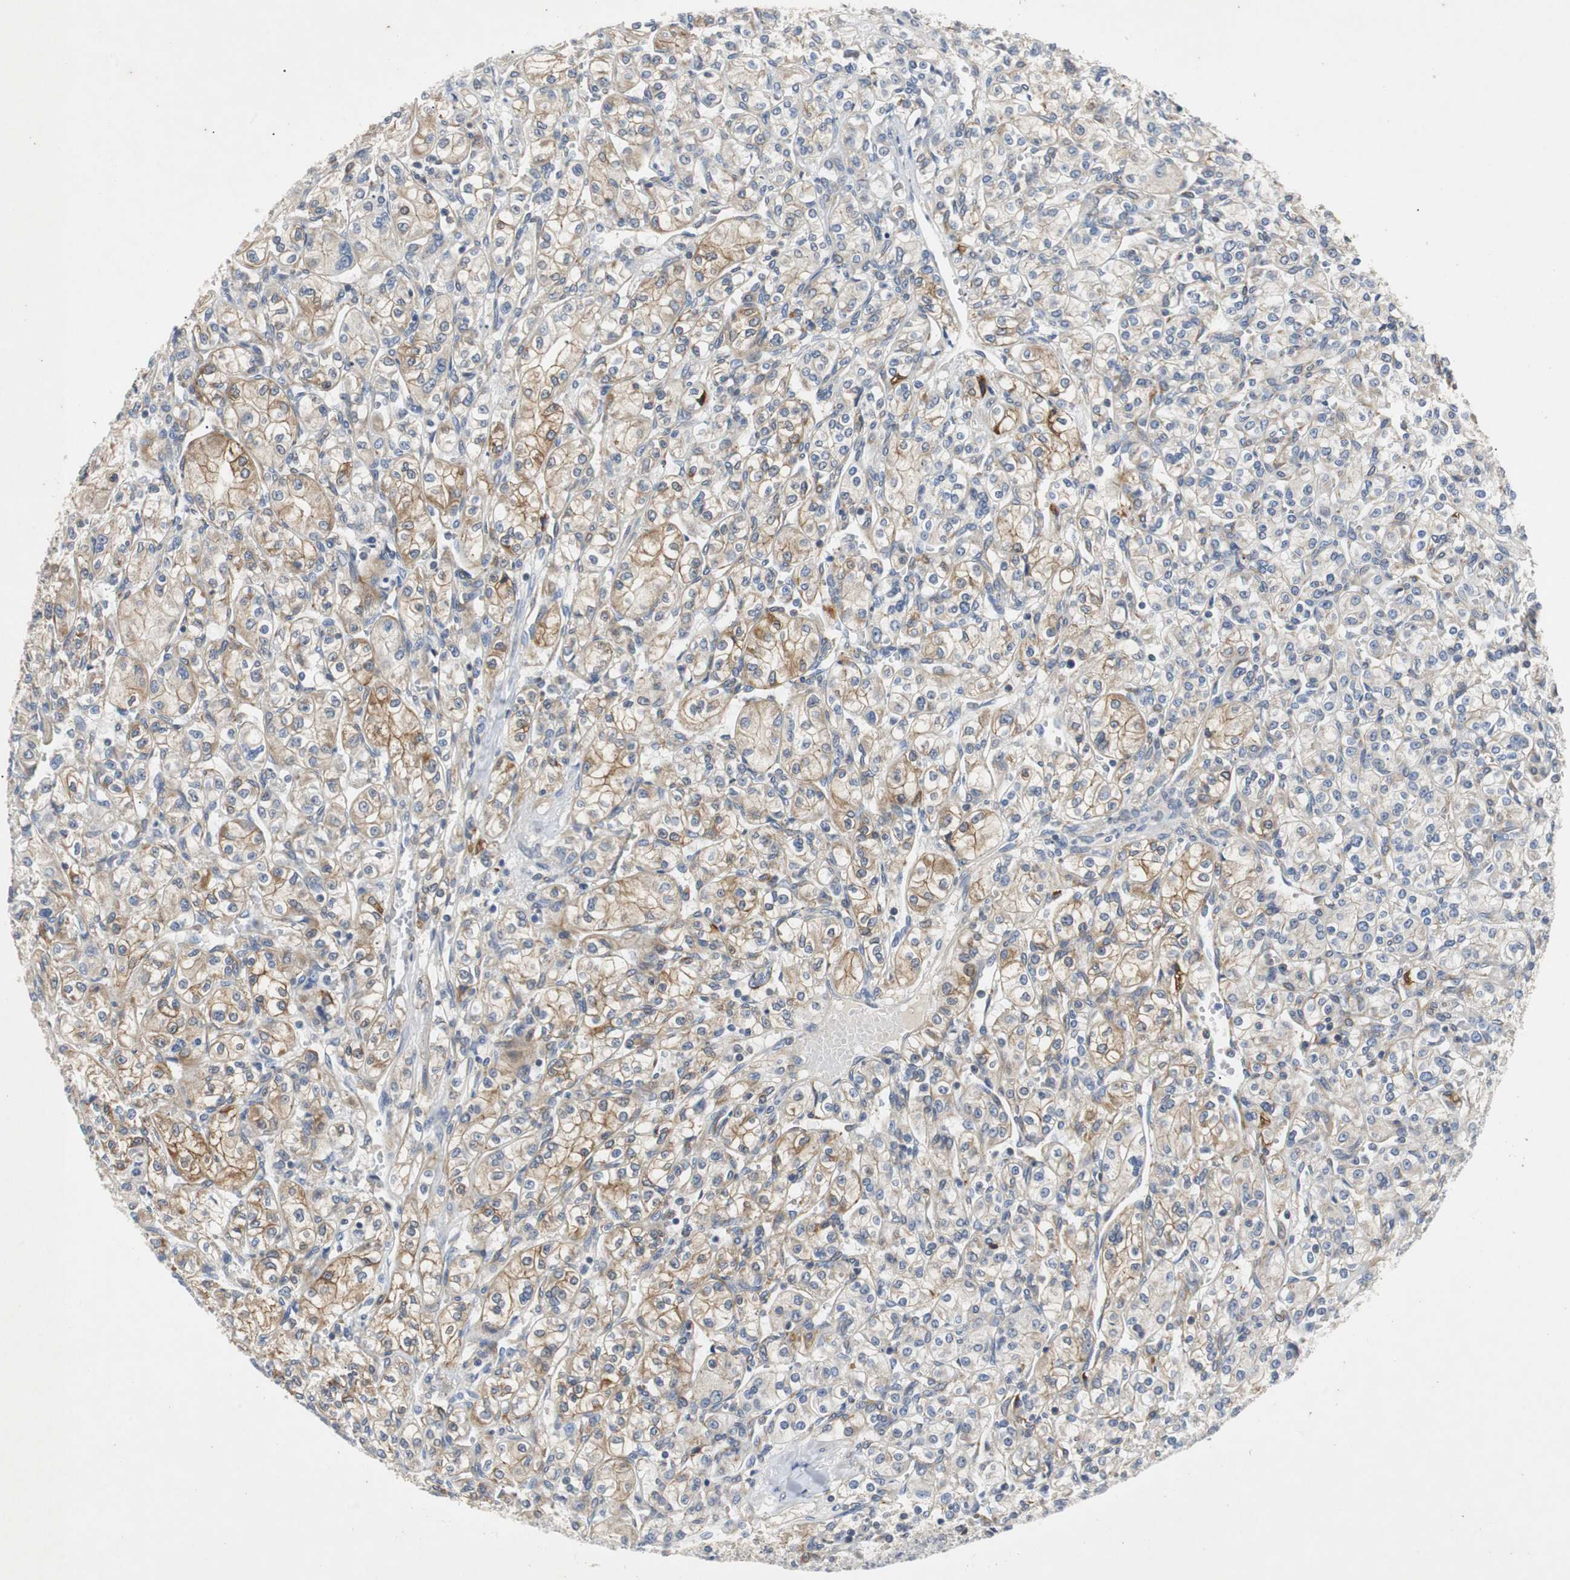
{"staining": {"intensity": "moderate", "quantity": "<25%", "location": "cytoplasmic/membranous"}, "tissue": "renal cancer", "cell_type": "Tumor cells", "image_type": "cancer", "snomed": [{"axis": "morphology", "description": "Adenocarcinoma, NOS"}, {"axis": "topography", "description": "Kidney"}], "caption": "A high-resolution photomicrograph shows IHC staining of renal adenocarcinoma, which shows moderate cytoplasmic/membranous staining in about <25% of tumor cells. The protein is stained brown, and the nuclei are stained in blue (DAB (3,3'-diaminobenzidine) IHC with brightfield microscopy, high magnification).", "gene": "GYS1", "patient": {"sex": "male", "age": 77}}